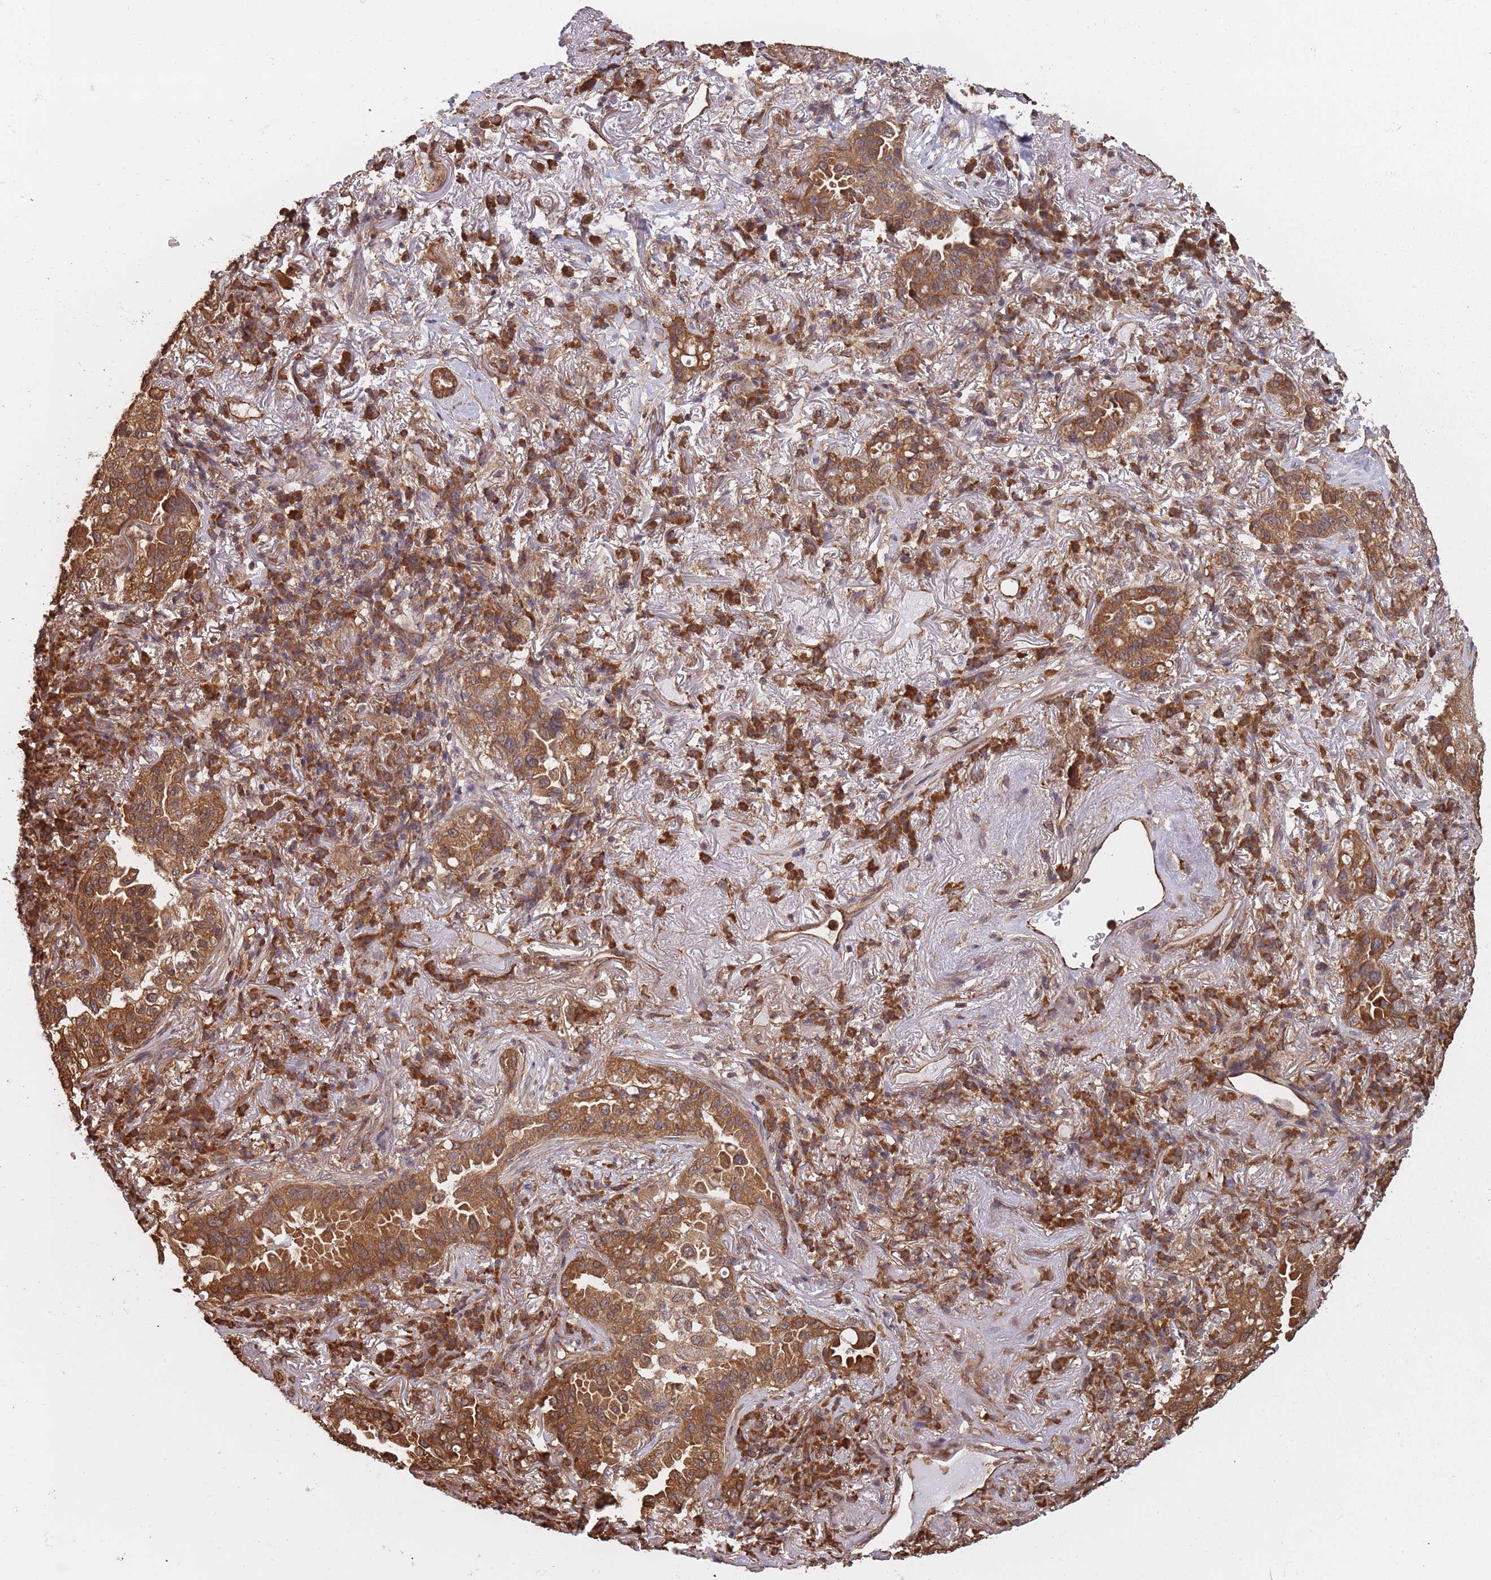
{"staining": {"intensity": "moderate", "quantity": ">75%", "location": "cytoplasmic/membranous"}, "tissue": "lung cancer", "cell_type": "Tumor cells", "image_type": "cancer", "snomed": [{"axis": "morphology", "description": "Adenocarcinoma, NOS"}, {"axis": "topography", "description": "Lung"}], "caption": "Immunohistochemistry (IHC) photomicrograph of lung cancer (adenocarcinoma) stained for a protein (brown), which reveals medium levels of moderate cytoplasmic/membranous positivity in approximately >75% of tumor cells.", "gene": "ARL13B", "patient": {"sex": "female", "age": 69}}